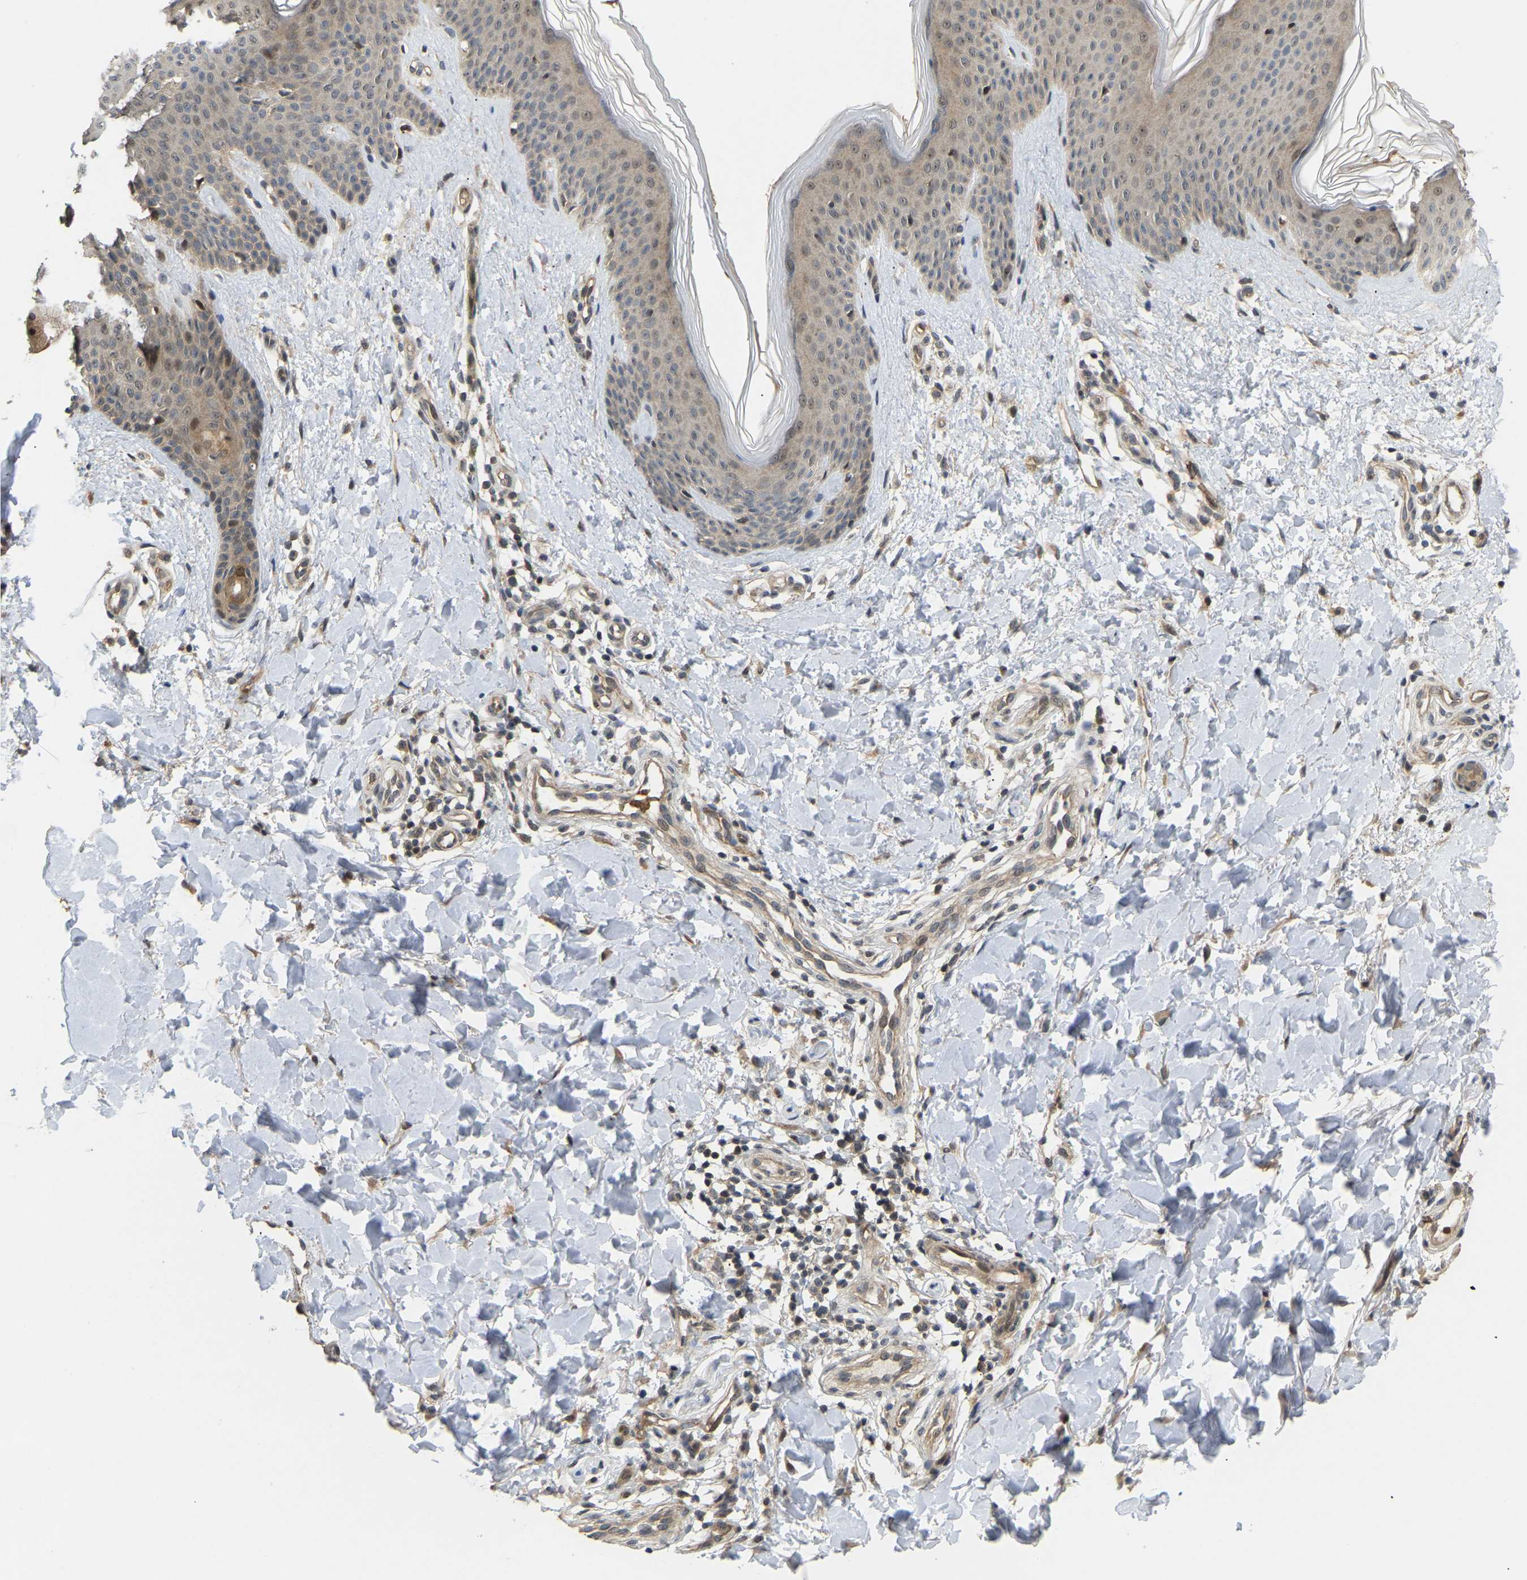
{"staining": {"intensity": "weak", "quantity": ">75%", "location": "cytoplasmic/membranous"}, "tissue": "skin", "cell_type": "Fibroblasts", "image_type": "normal", "snomed": [{"axis": "morphology", "description": "Normal tissue, NOS"}, {"axis": "topography", "description": "Skin"}], "caption": "Immunohistochemical staining of normal human skin shows low levels of weak cytoplasmic/membranous staining in approximately >75% of fibroblasts.", "gene": "LIMK2", "patient": {"sex": "male", "age": 41}}